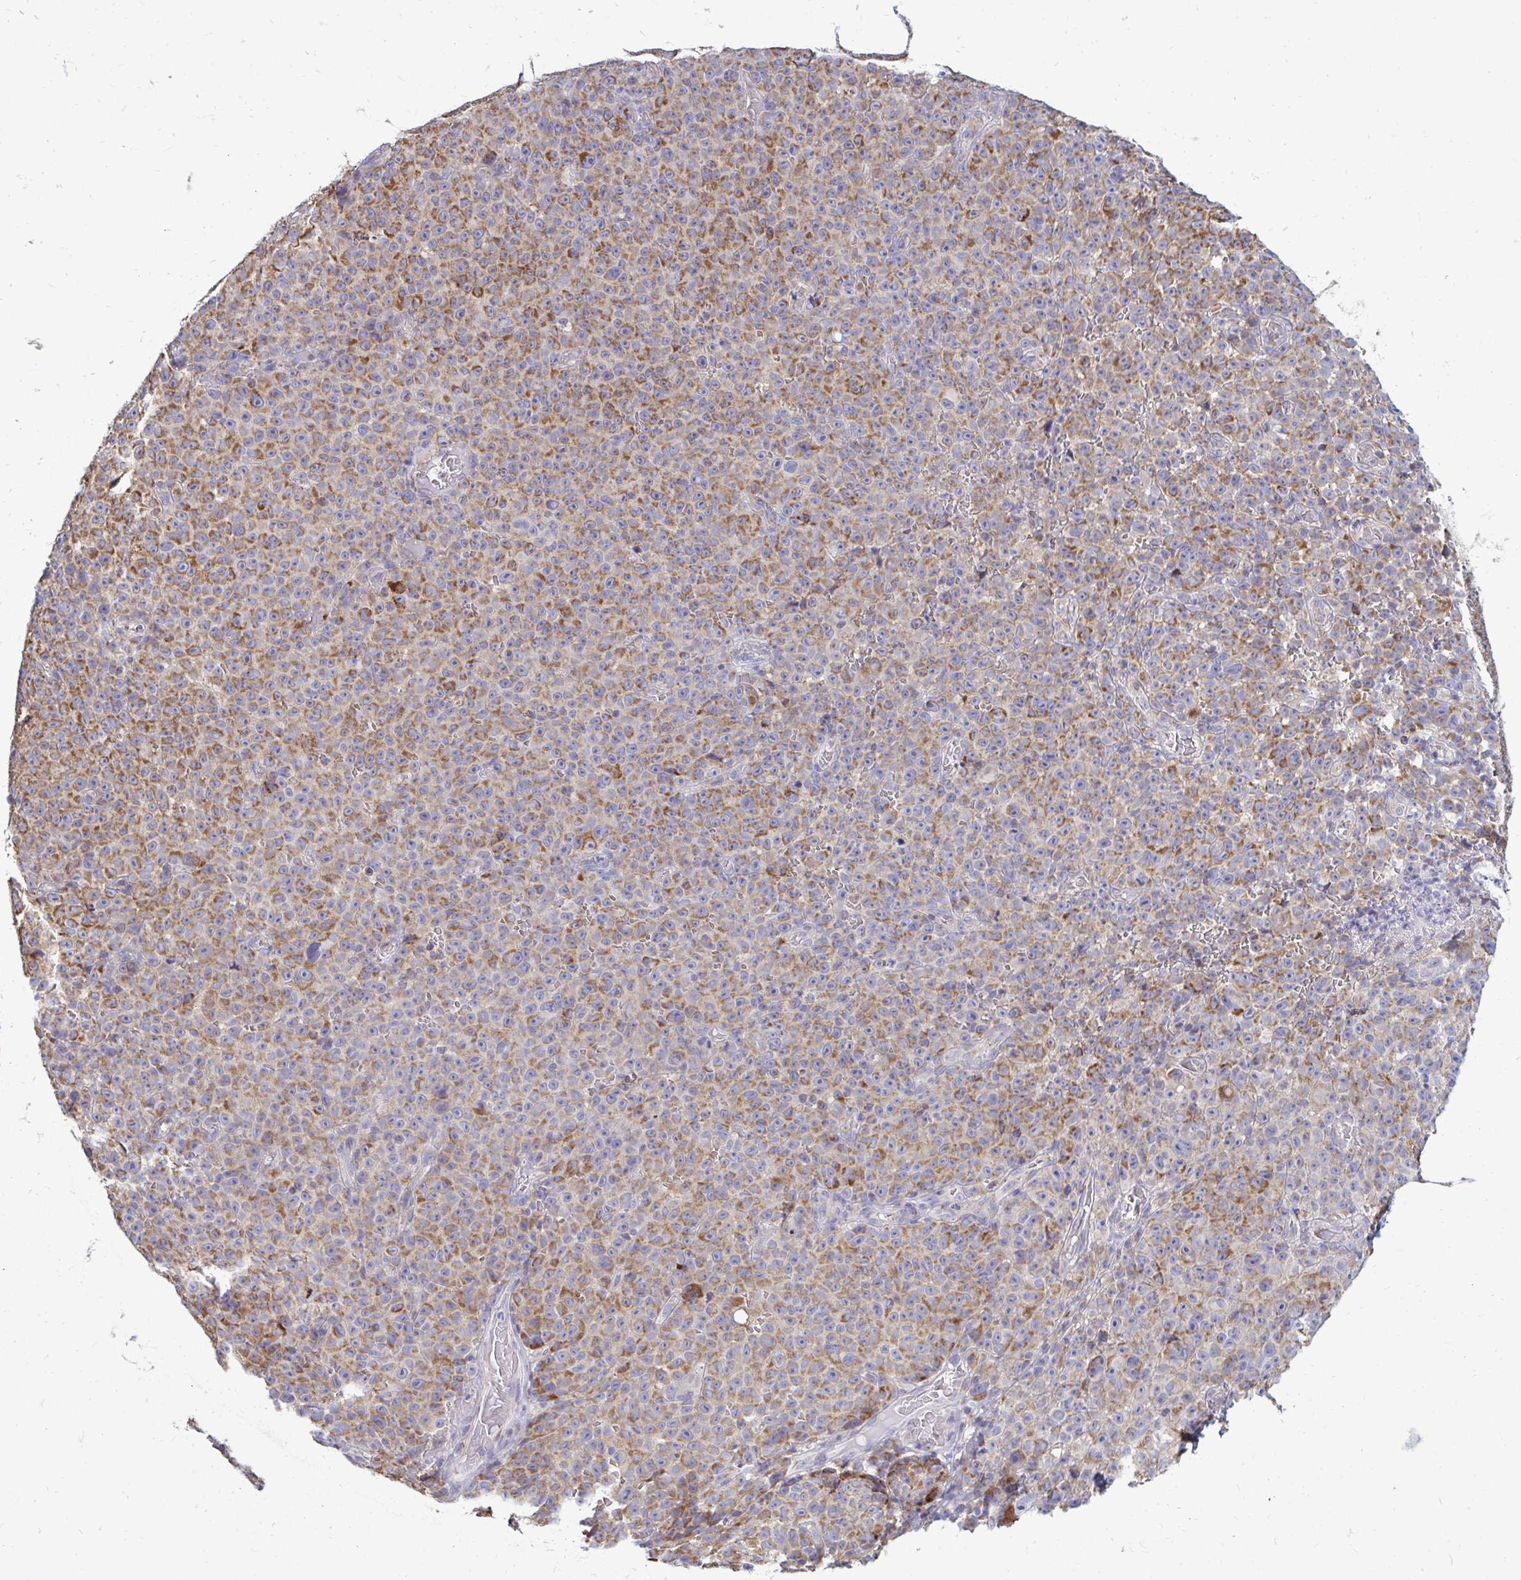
{"staining": {"intensity": "moderate", "quantity": "25%-75%", "location": "cytoplasmic/membranous"}, "tissue": "melanoma", "cell_type": "Tumor cells", "image_type": "cancer", "snomed": [{"axis": "morphology", "description": "Malignant melanoma, NOS"}, {"axis": "topography", "description": "Skin"}], "caption": "This photomicrograph demonstrates malignant melanoma stained with immunohistochemistry to label a protein in brown. The cytoplasmic/membranous of tumor cells show moderate positivity for the protein. Nuclei are counter-stained blue.", "gene": "OR10R2", "patient": {"sex": "female", "age": 82}}